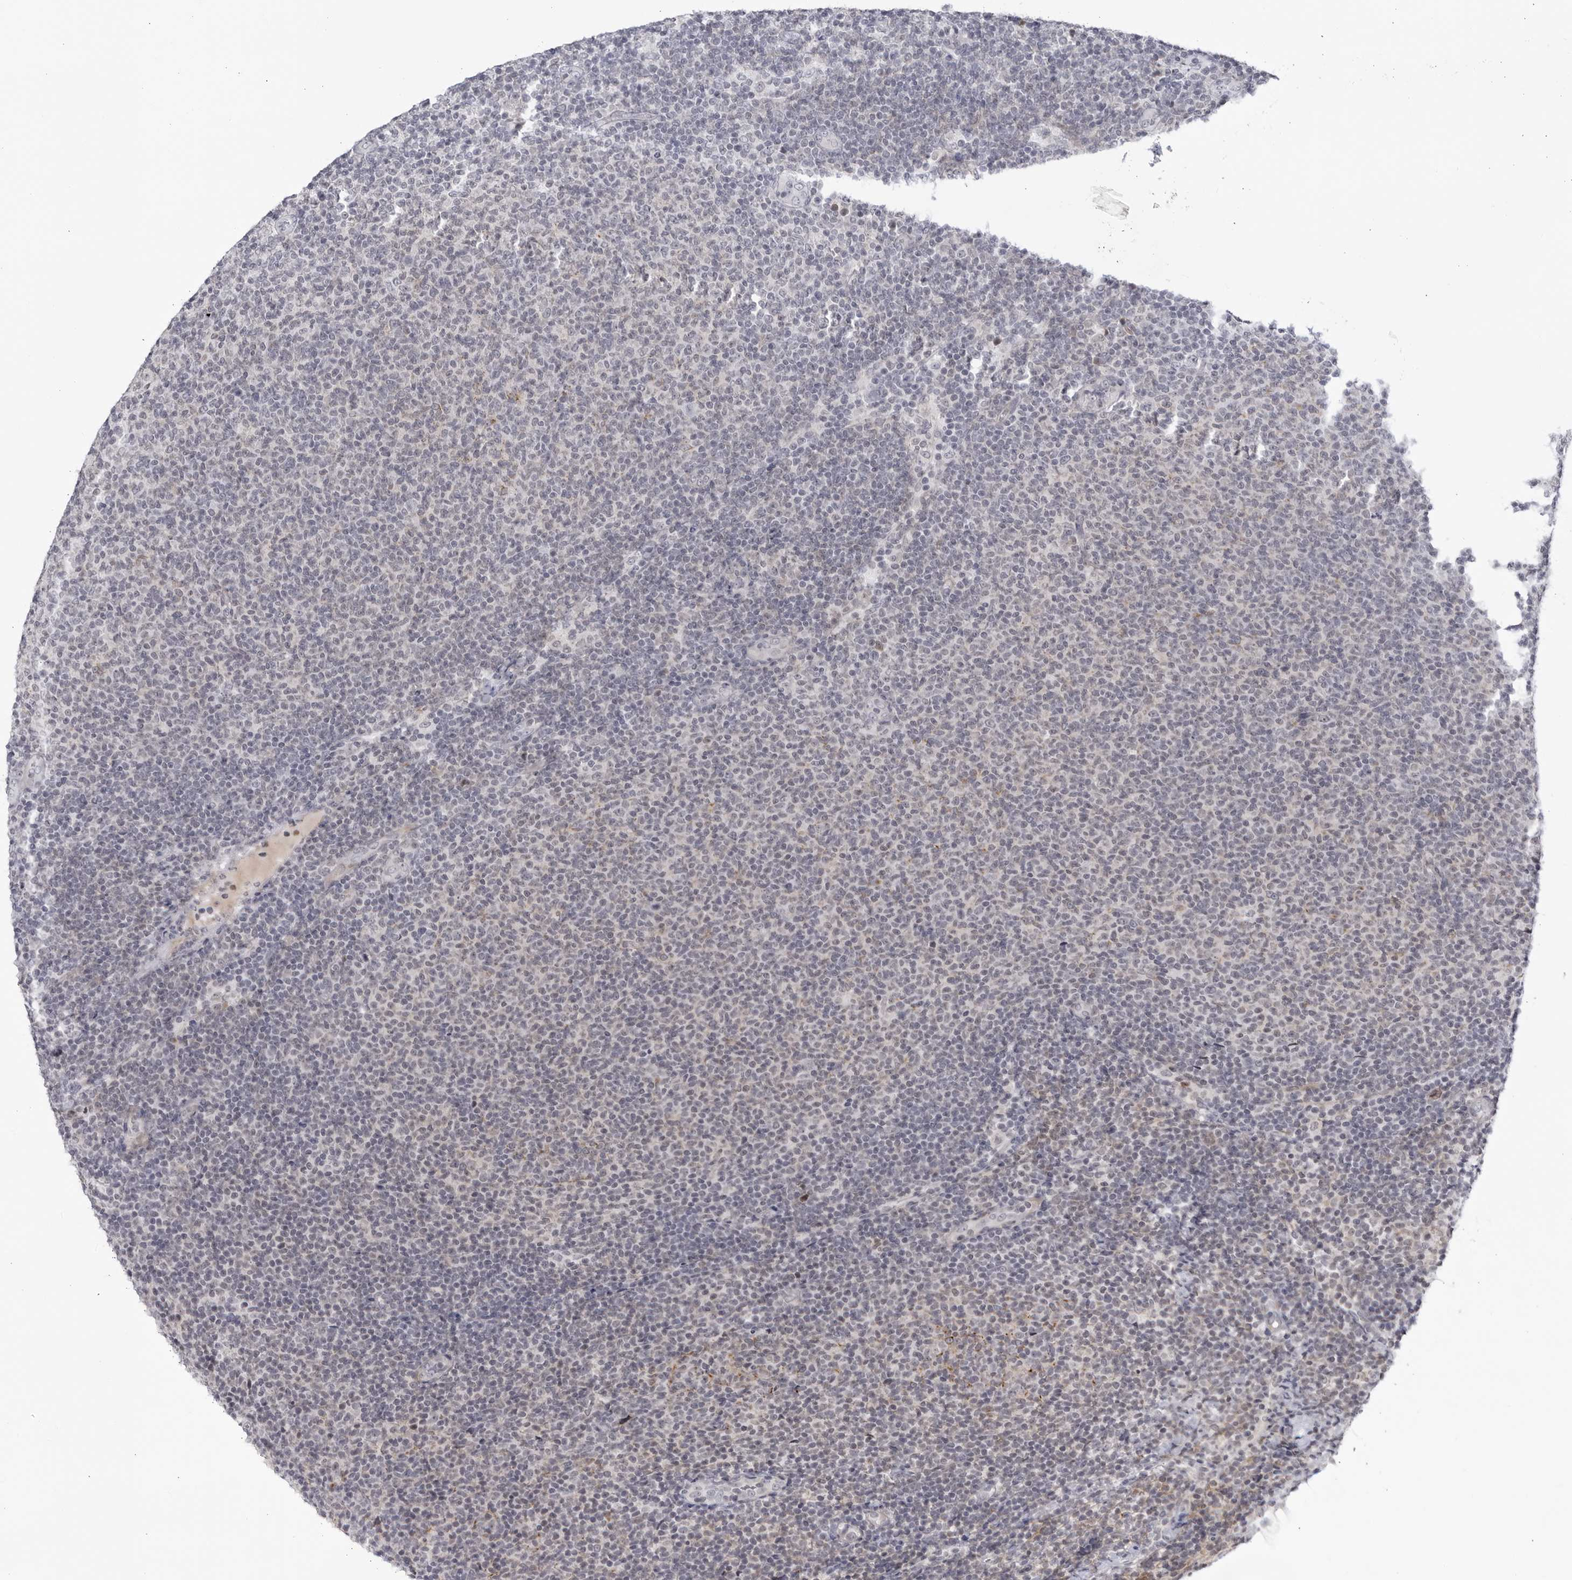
{"staining": {"intensity": "negative", "quantity": "none", "location": "none"}, "tissue": "lymphoma", "cell_type": "Tumor cells", "image_type": "cancer", "snomed": [{"axis": "morphology", "description": "Malignant lymphoma, non-Hodgkin's type, Low grade"}, {"axis": "topography", "description": "Lymph node"}], "caption": "This is a image of immunohistochemistry staining of lymphoma, which shows no positivity in tumor cells. (Brightfield microscopy of DAB immunohistochemistry at high magnification).", "gene": "CNBD1", "patient": {"sex": "male", "age": 66}}